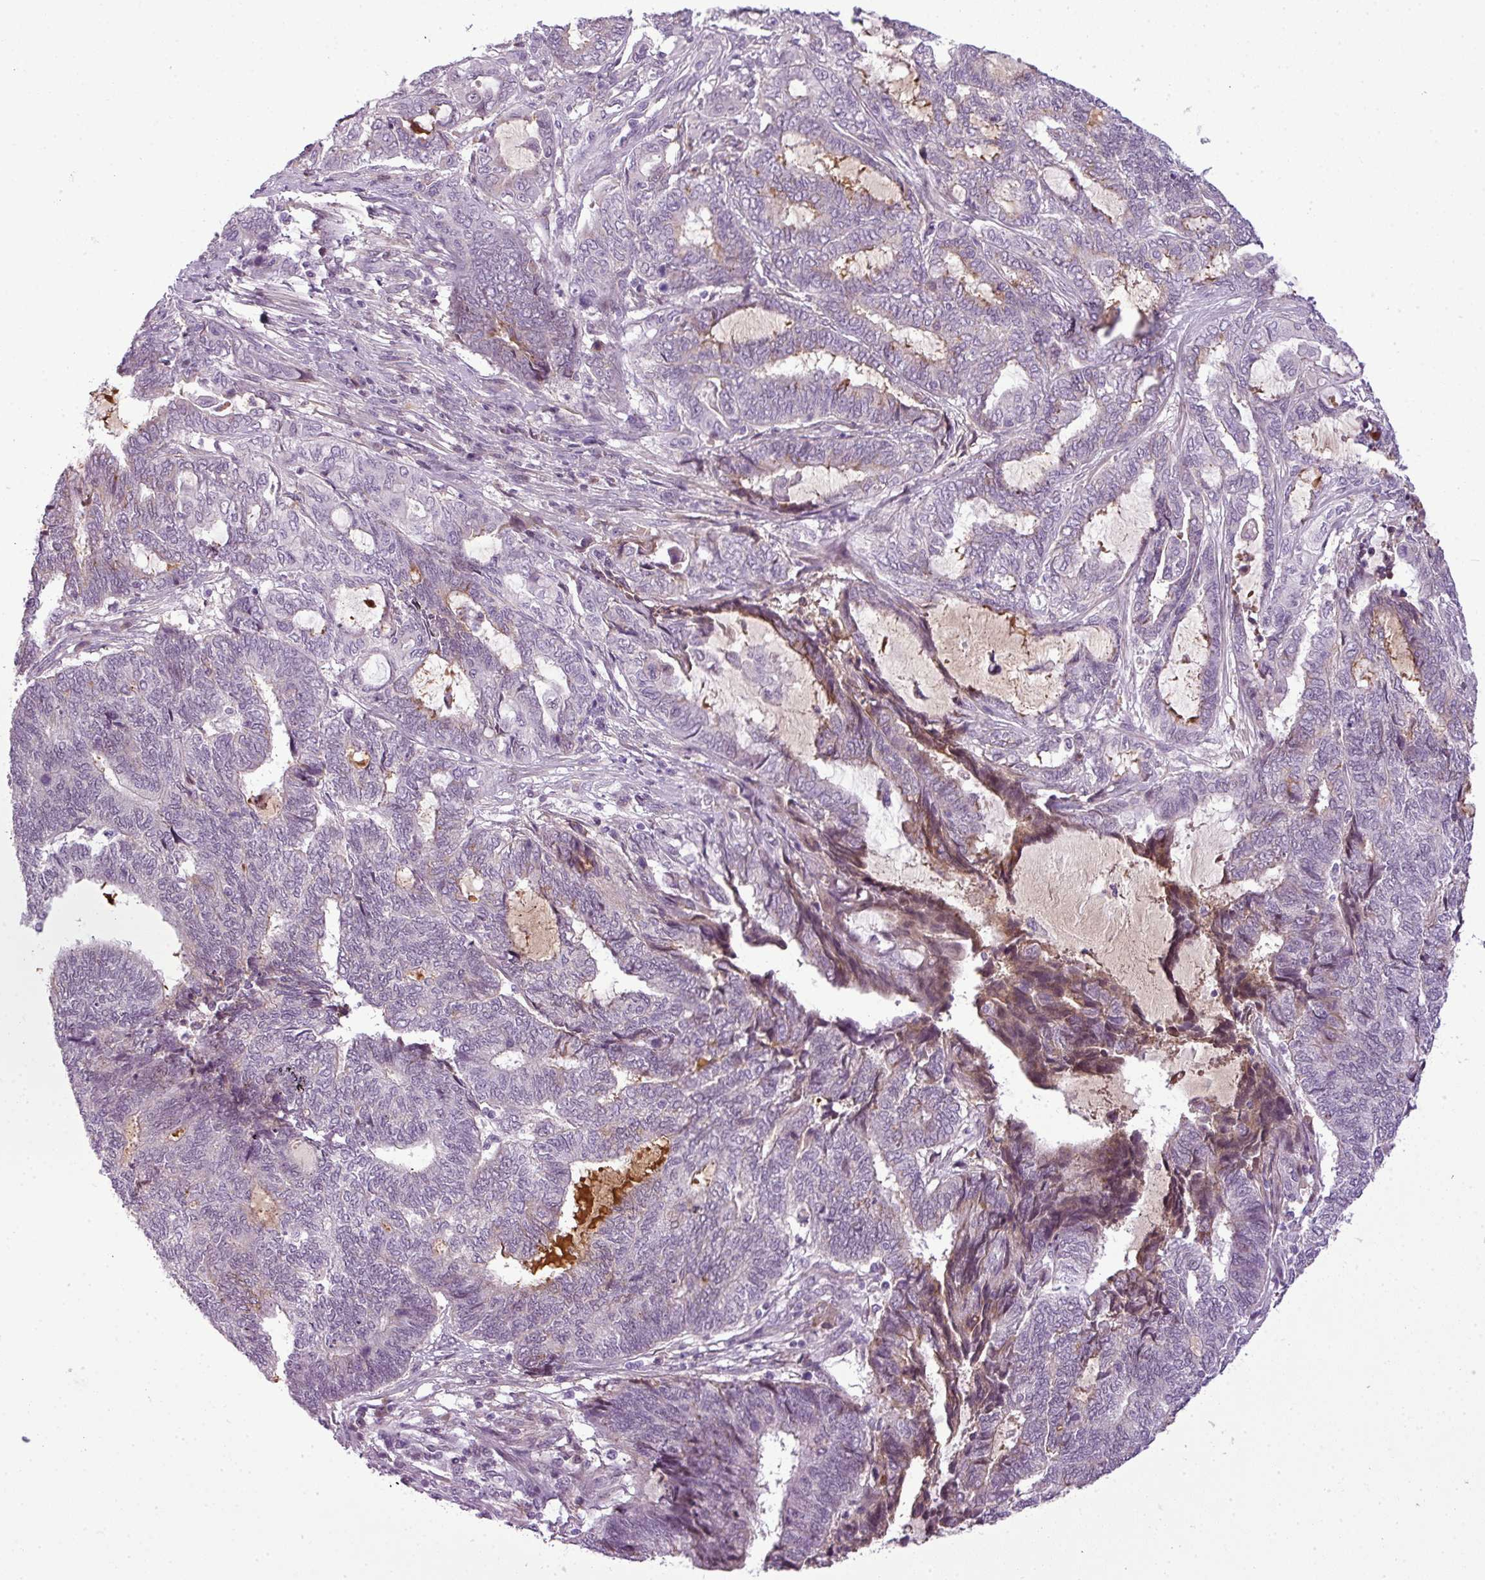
{"staining": {"intensity": "moderate", "quantity": "<25%", "location": "cytoplasmic/membranous"}, "tissue": "endometrial cancer", "cell_type": "Tumor cells", "image_type": "cancer", "snomed": [{"axis": "morphology", "description": "Adenocarcinoma, NOS"}, {"axis": "topography", "description": "Uterus"}, {"axis": "topography", "description": "Endometrium"}], "caption": "Adenocarcinoma (endometrial) was stained to show a protein in brown. There is low levels of moderate cytoplasmic/membranous staining in about <25% of tumor cells.", "gene": "C4B", "patient": {"sex": "female", "age": 70}}